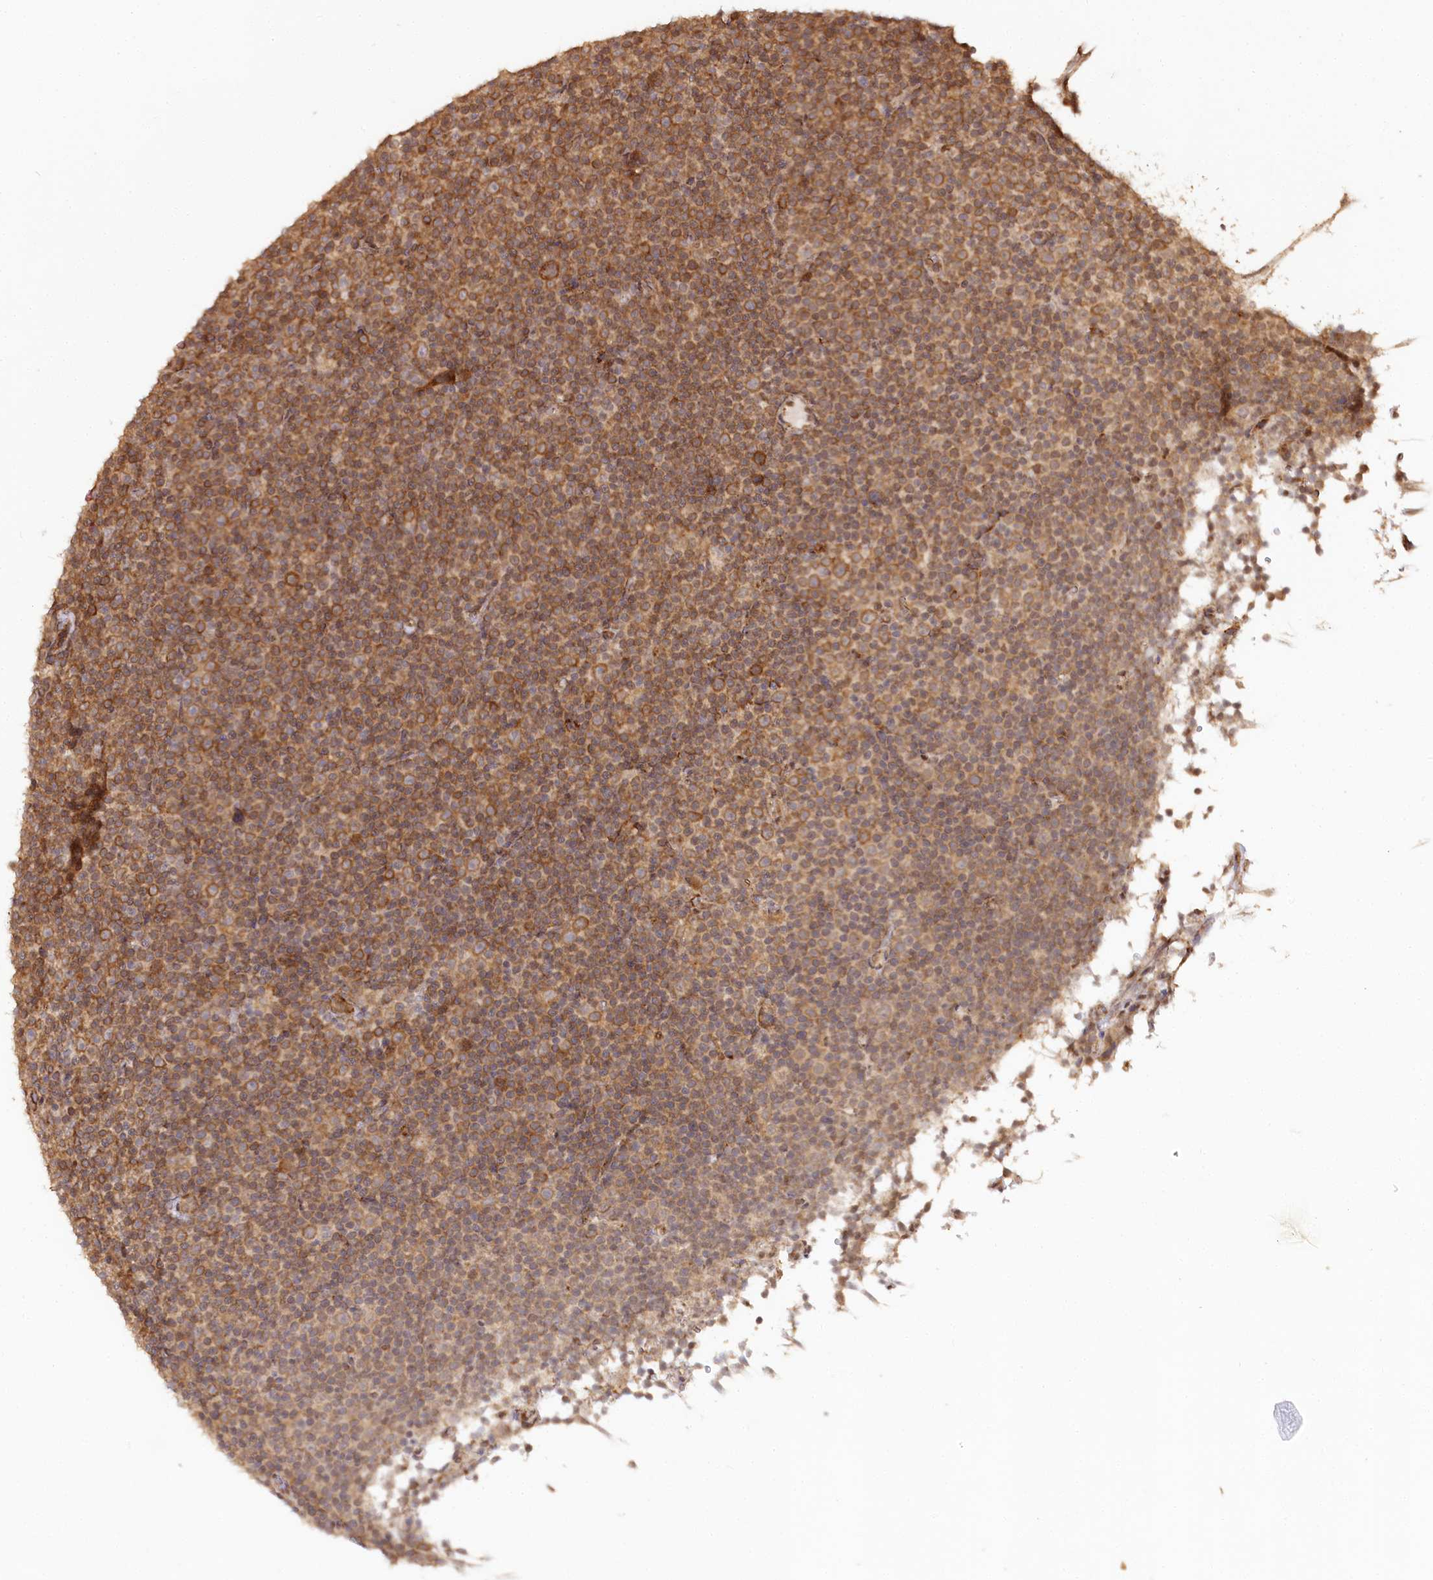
{"staining": {"intensity": "moderate", "quantity": ">75%", "location": "cytoplasmic/membranous"}, "tissue": "lymphoma", "cell_type": "Tumor cells", "image_type": "cancer", "snomed": [{"axis": "morphology", "description": "Malignant lymphoma, non-Hodgkin's type, Low grade"}, {"axis": "topography", "description": "Lymph node"}], "caption": "Moderate cytoplasmic/membranous expression for a protein is seen in about >75% of tumor cells of low-grade malignant lymphoma, non-Hodgkin's type using immunohistochemistry.", "gene": "ENSG00000144785", "patient": {"sex": "female", "age": 67}}